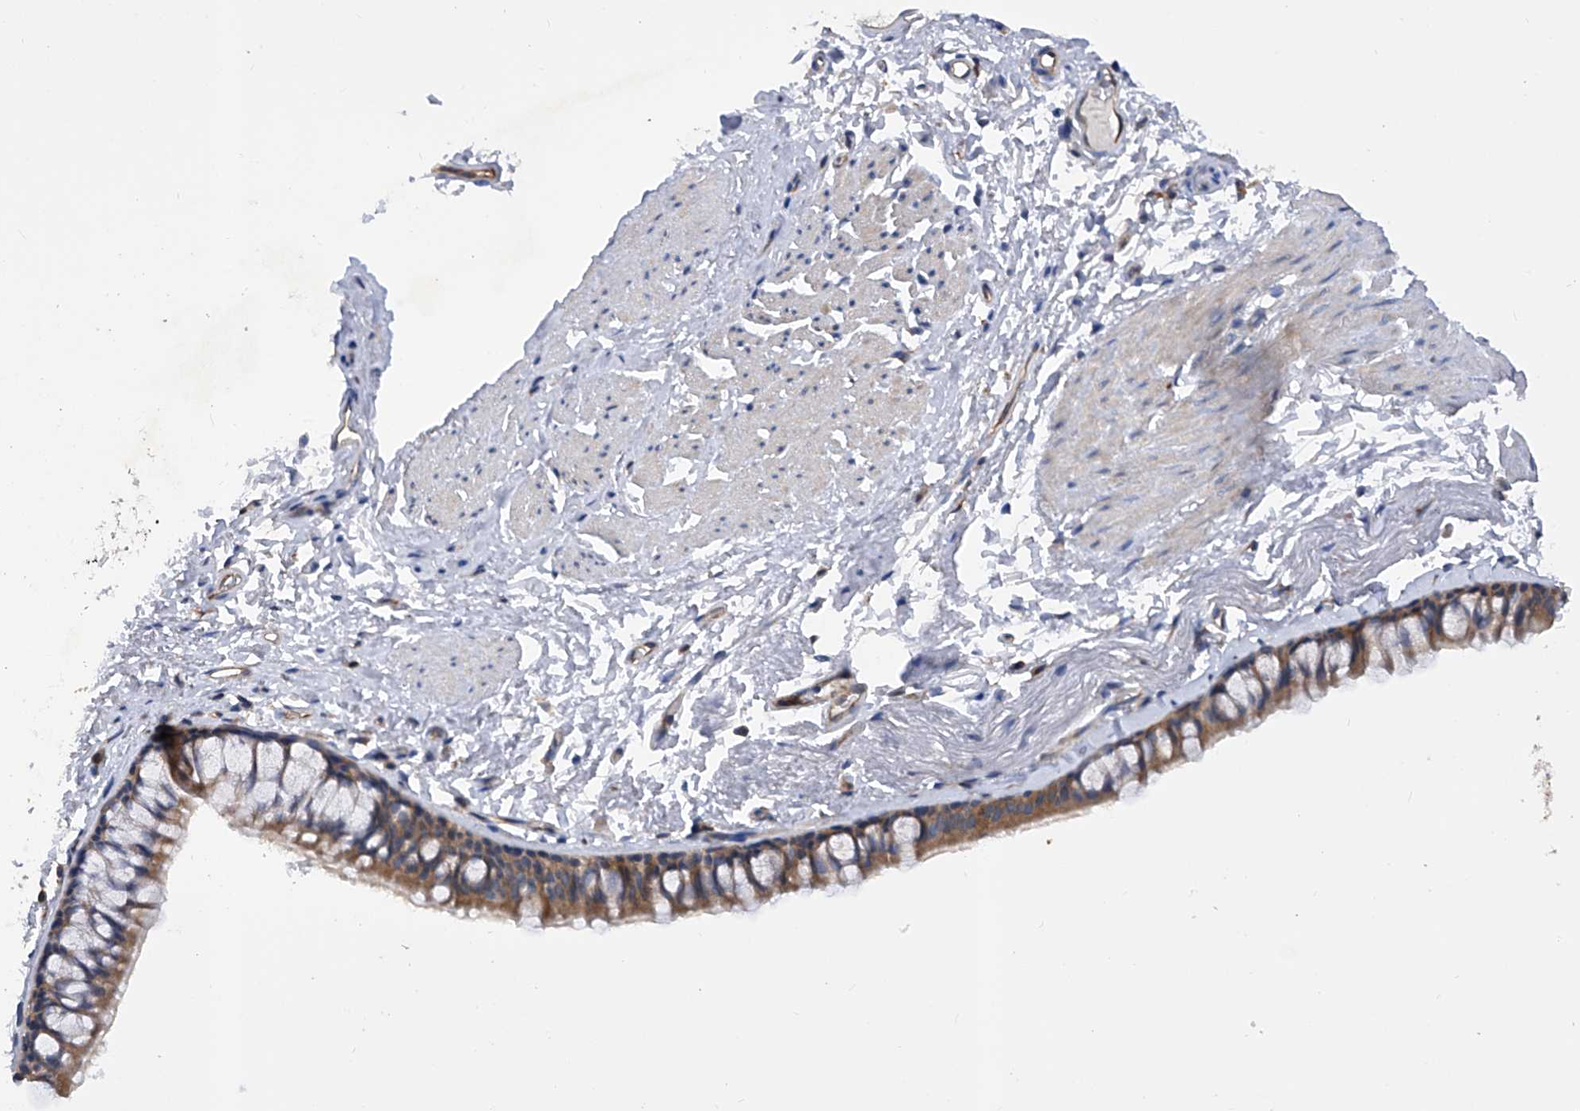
{"staining": {"intensity": "moderate", "quantity": ">75%", "location": "cytoplasmic/membranous"}, "tissue": "bronchus", "cell_type": "Respiratory epithelial cells", "image_type": "normal", "snomed": [{"axis": "morphology", "description": "Normal tissue, NOS"}, {"axis": "topography", "description": "Cartilage tissue"}, {"axis": "topography", "description": "Bronchus"}], "caption": "Bronchus stained for a protein (brown) demonstrates moderate cytoplasmic/membranous positive staining in approximately >75% of respiratory epithelial cells.", "gene": "SPATA20", "patient": {"sex": "female", "age": 73}}